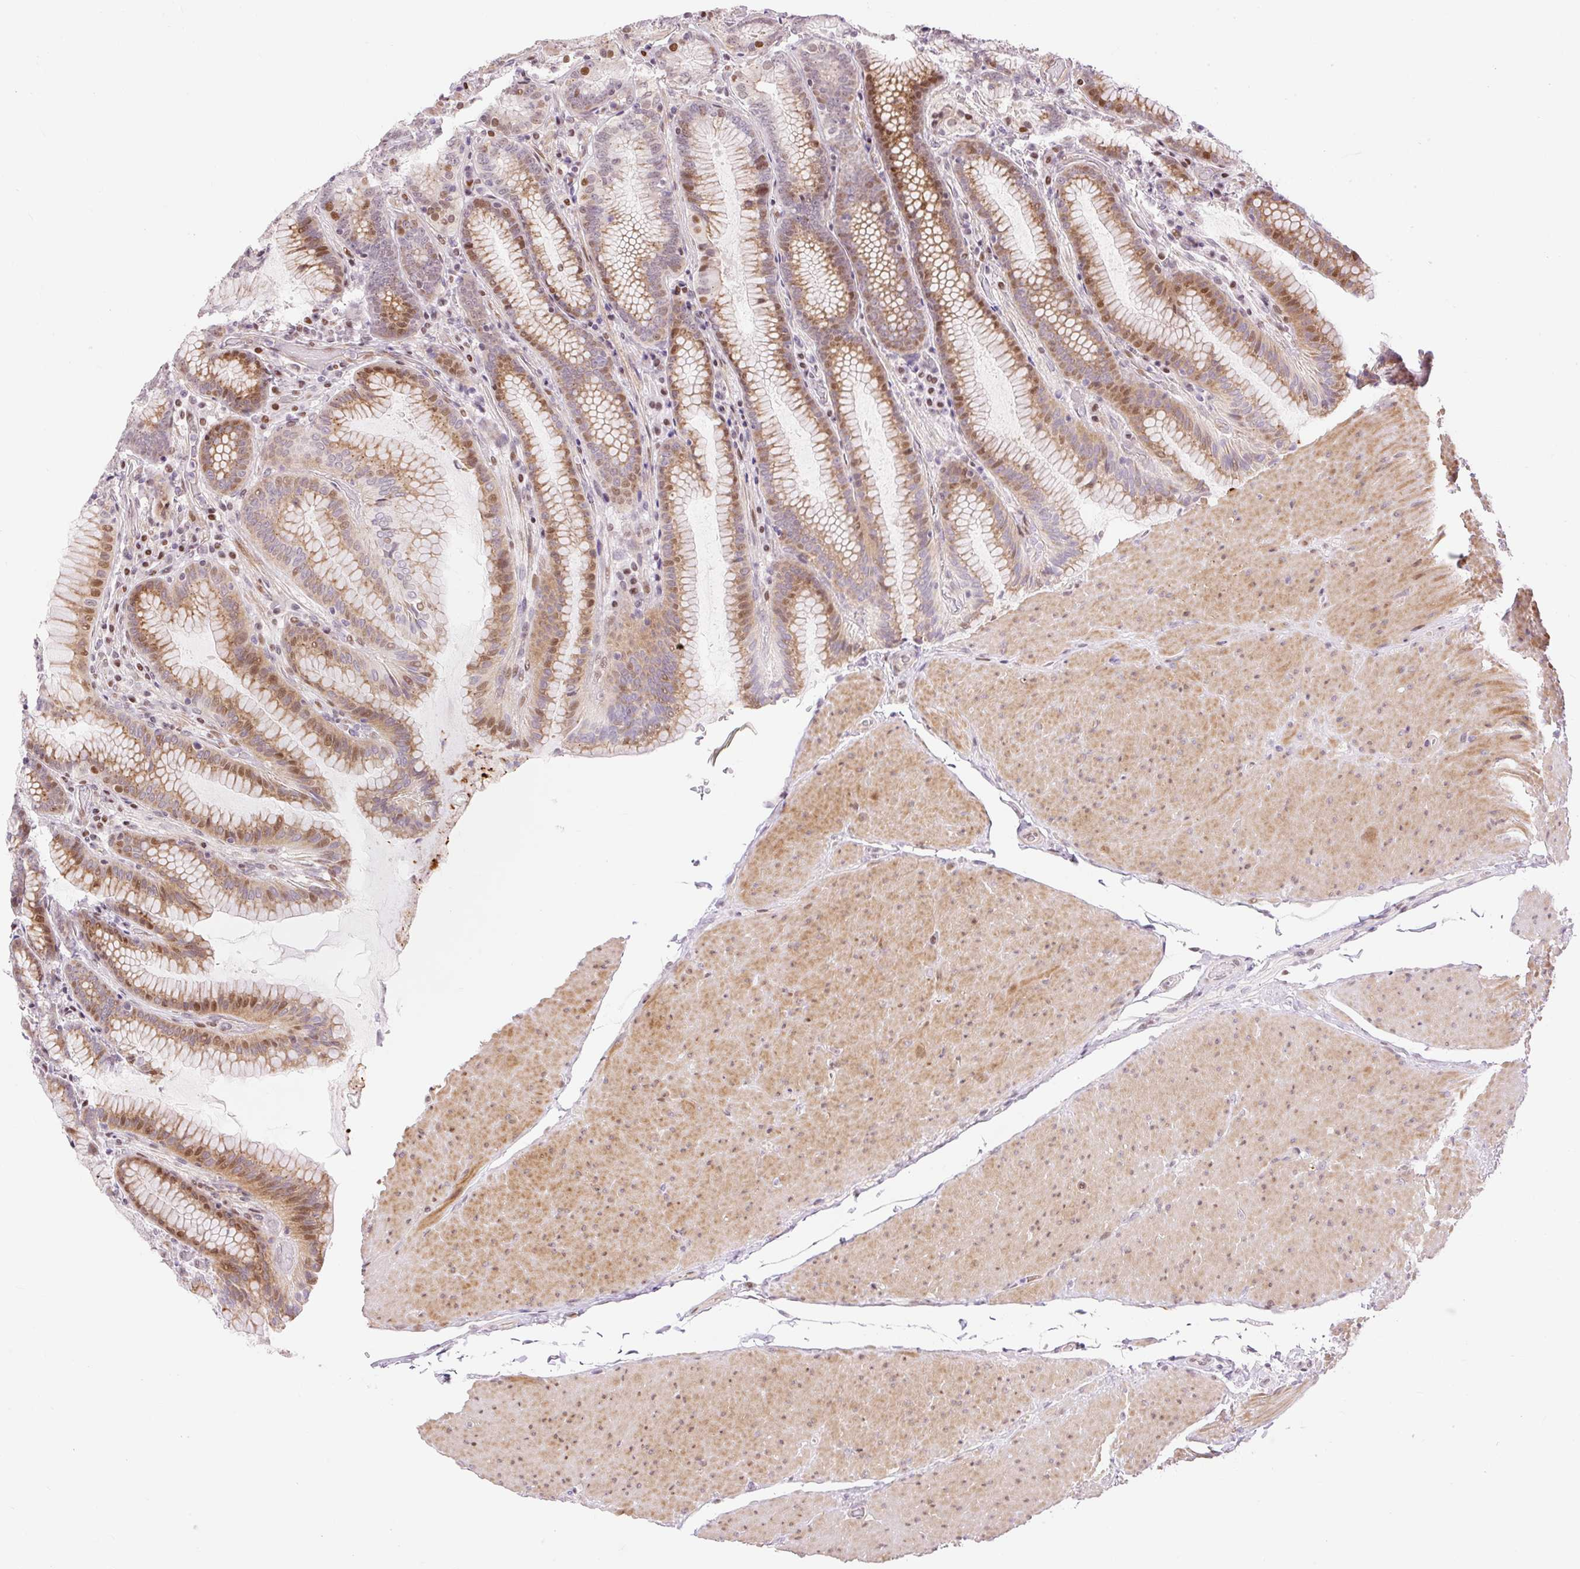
{"staining": {"intensity": "moderate", "quantity": "25%-75%", "location": "cytoplasmic/membranous,nuclear"}, "tissue": "stomach", "cell_type": "Glandular cells", "image_type": "normal", "snomed": [{"axis": "morphology", "description": "Normal tissue, NOS"}, {"axis": "topography", "description": "Stomach, upper"}, {"axis": "topography", "description": "Stomach, lower"}], "caption": "Normal stomach reveals moderate cytoplasmic/membranous,nuclear expression in approximately 25%-75% of glandular cells Using DAB (brown) and hematoxylin (blue) stains, captured at high magnification using brightfield microscopy..", "gene": "RIPPLY3", "patient": {"sex": "female", "age": 76}}